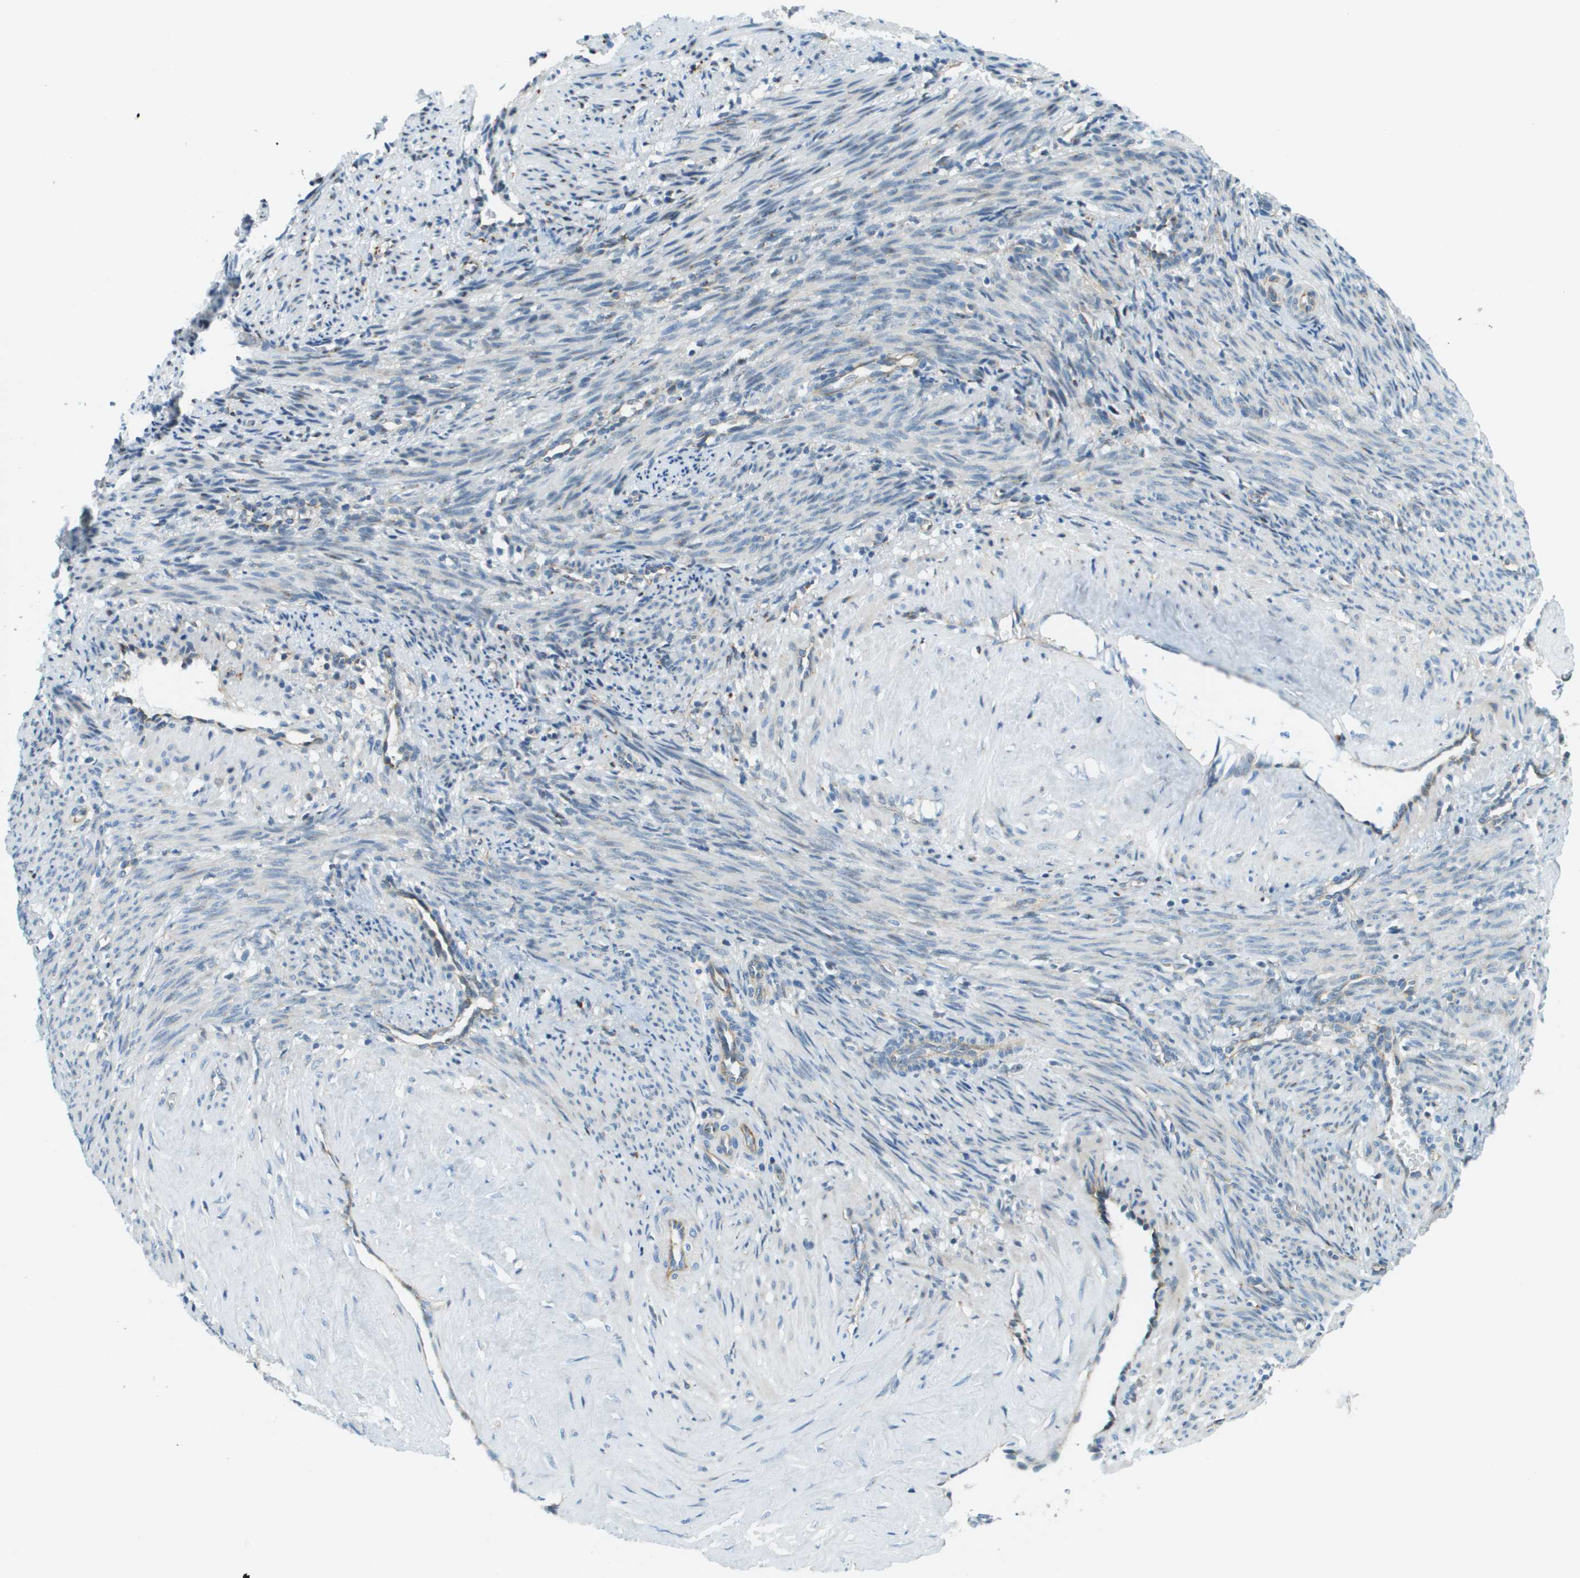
{"staining": {"intensity": "moderate", "quantity": "25%-75%", "location": "cytoplasmic/membranous"}, "tissue": "smooth muscle", "cell_type": "Smooth muscle cells", "image_type": "normal", "snomed": [{"axis": "morphology", "description": "Normal tissue, NOS"}, {"axis": "topography", "description": "Endometrium"}], "caption": "Immunohistochemistry (IHC) photomicrograph of benign smooth muscle: human smooth muscle stained using IHC shows medium levels of moderate protein expression localized specifically in the cytoplasmic/membranous of smooth muscle cells, appearing as a cytoplasmic/membranous brown color.", "gene": "ACBD3", "patient": {"sex": "female", "age": 33}}